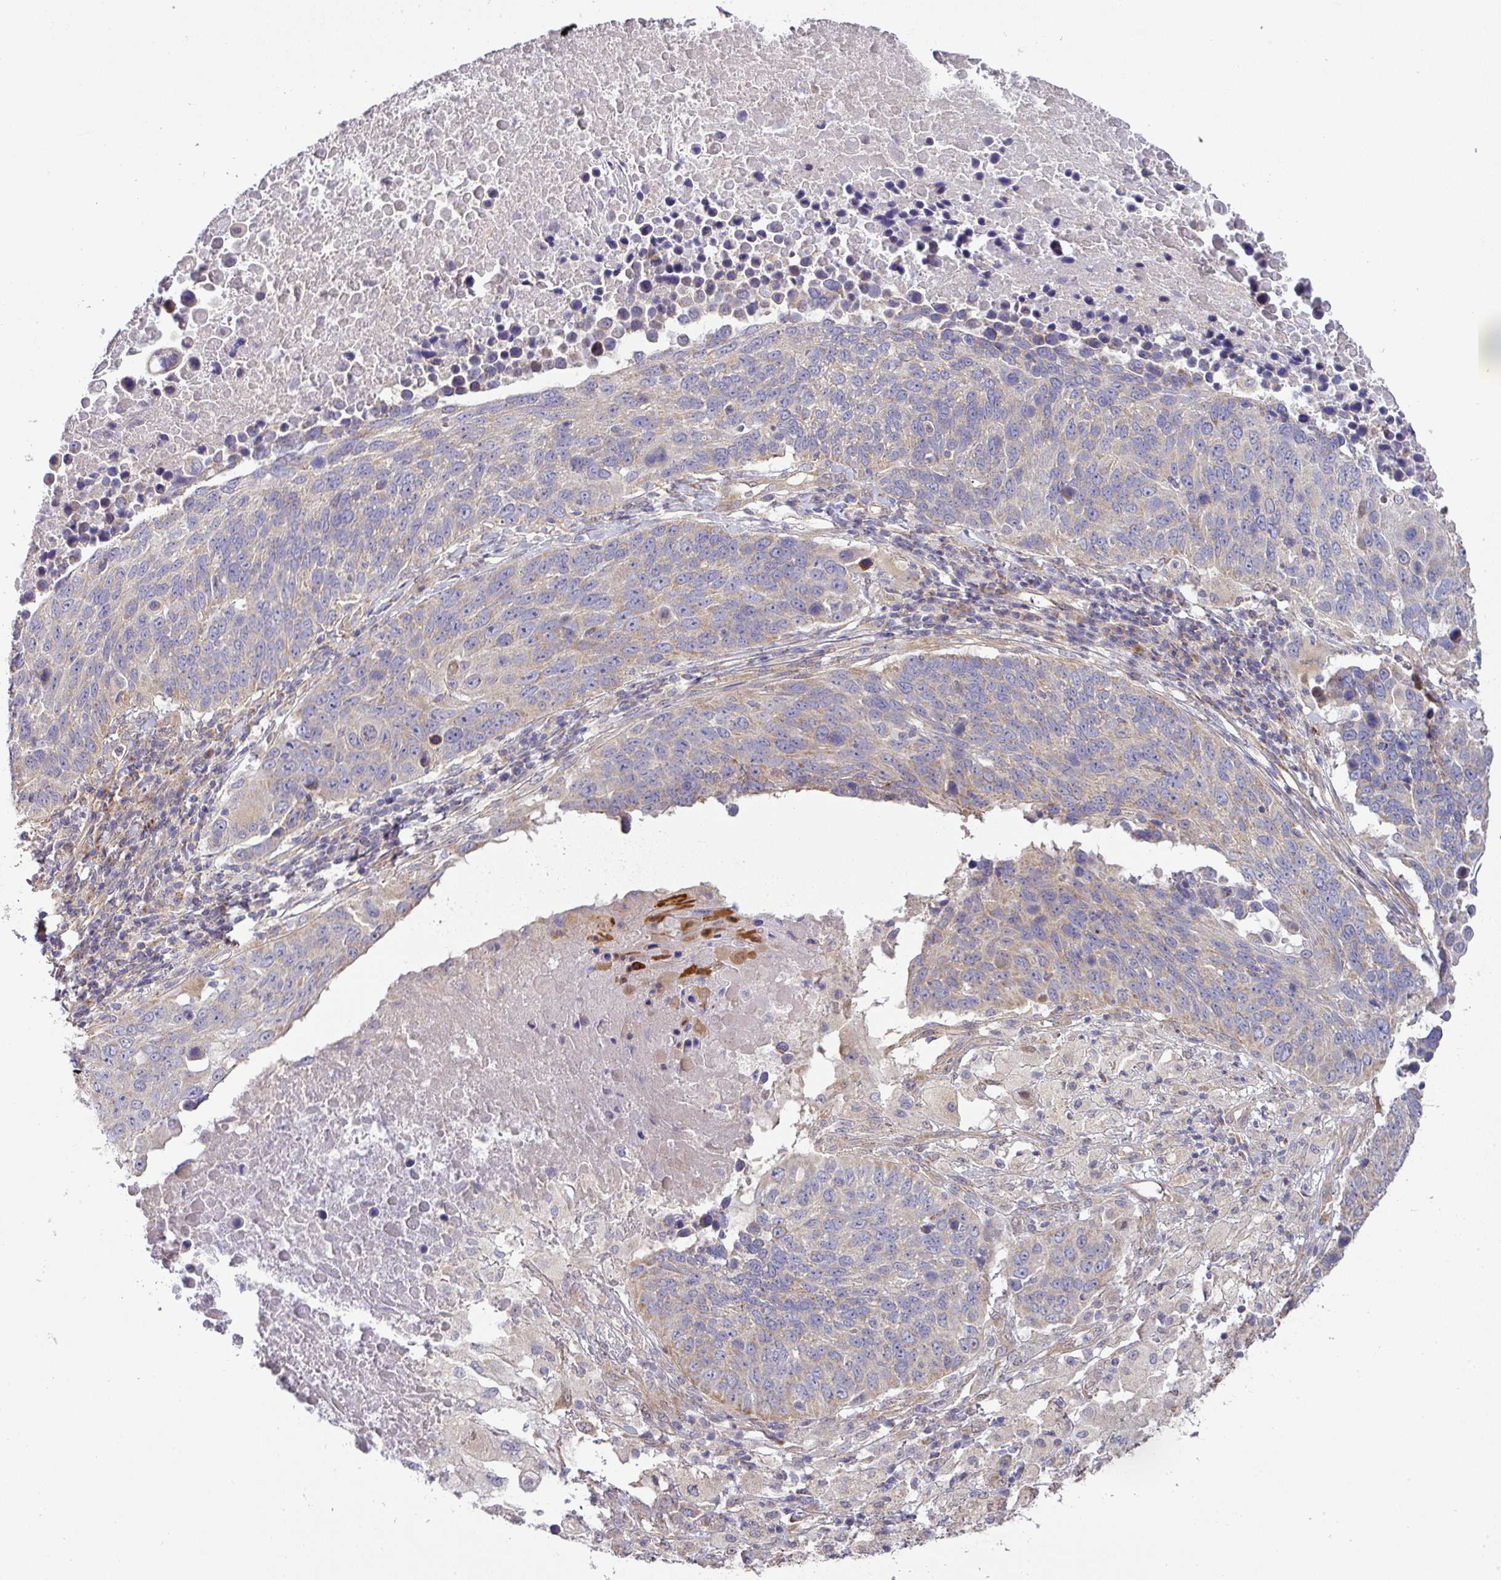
{"staining": {"intensity": "weak", "quantity": "<25%", "location": "cytoplasmic/membranous"}, "tissue": "lung cancer", "cell_type": "Tumor cells", "image_type": "cancer", "snomed": [{"axis": "morphology", "description": "Normal tissue, NOS"}, {"axis": "morphology", "description": "Squamous cell carcinoma, NOS"}, {"axis": "topography", "description": "Lymph node"}, {"axis": "topography", "description": "Lung"}], "caption": "Squamous cell carcinoma (lung) stained for a protein using IHC shows no staining tumor cells.", "gene": "STK35", "patient": {"sex": "male", "age": 66}}